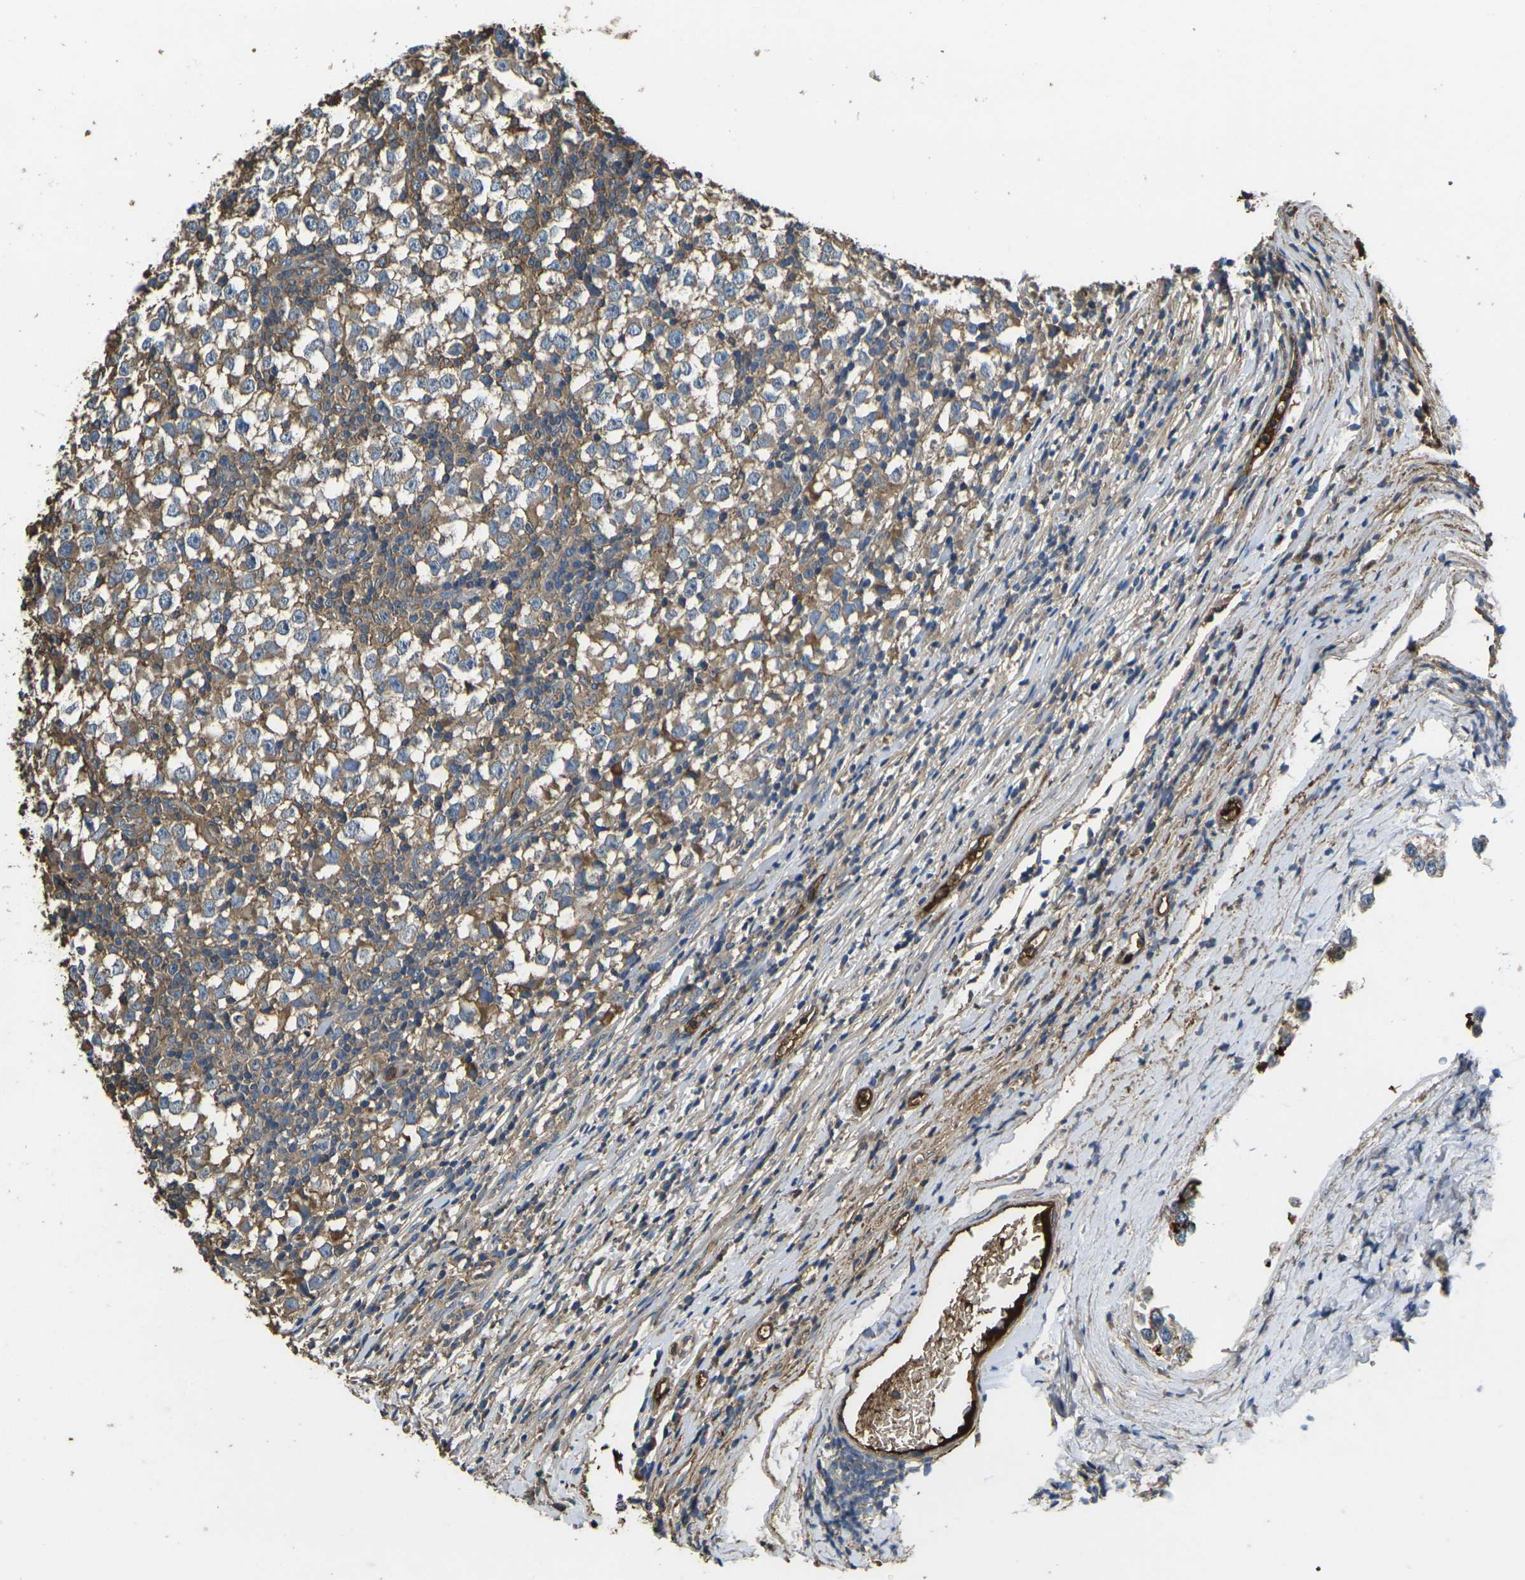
{"staining": {"intensity": "weak", "quantity": ">75%", "location": "cytoplasmic/membranous"}, "tissue": "testis cancer", "cell_type": "Tumor cells", "image_type": "cancer", "snomed": [{"axis": "morphology", "description": "Seminoma, NOS"}, {"axis": "topography", "description": "Testis"}], "caption": "Protein expression analysis of testis cancer (seminoma) displays weak cytoplasmic/membranous positivity in approximately >75% of tumor cells.", "gene": "HSPG2", "patient": {"sex": "male", "age": 65}}